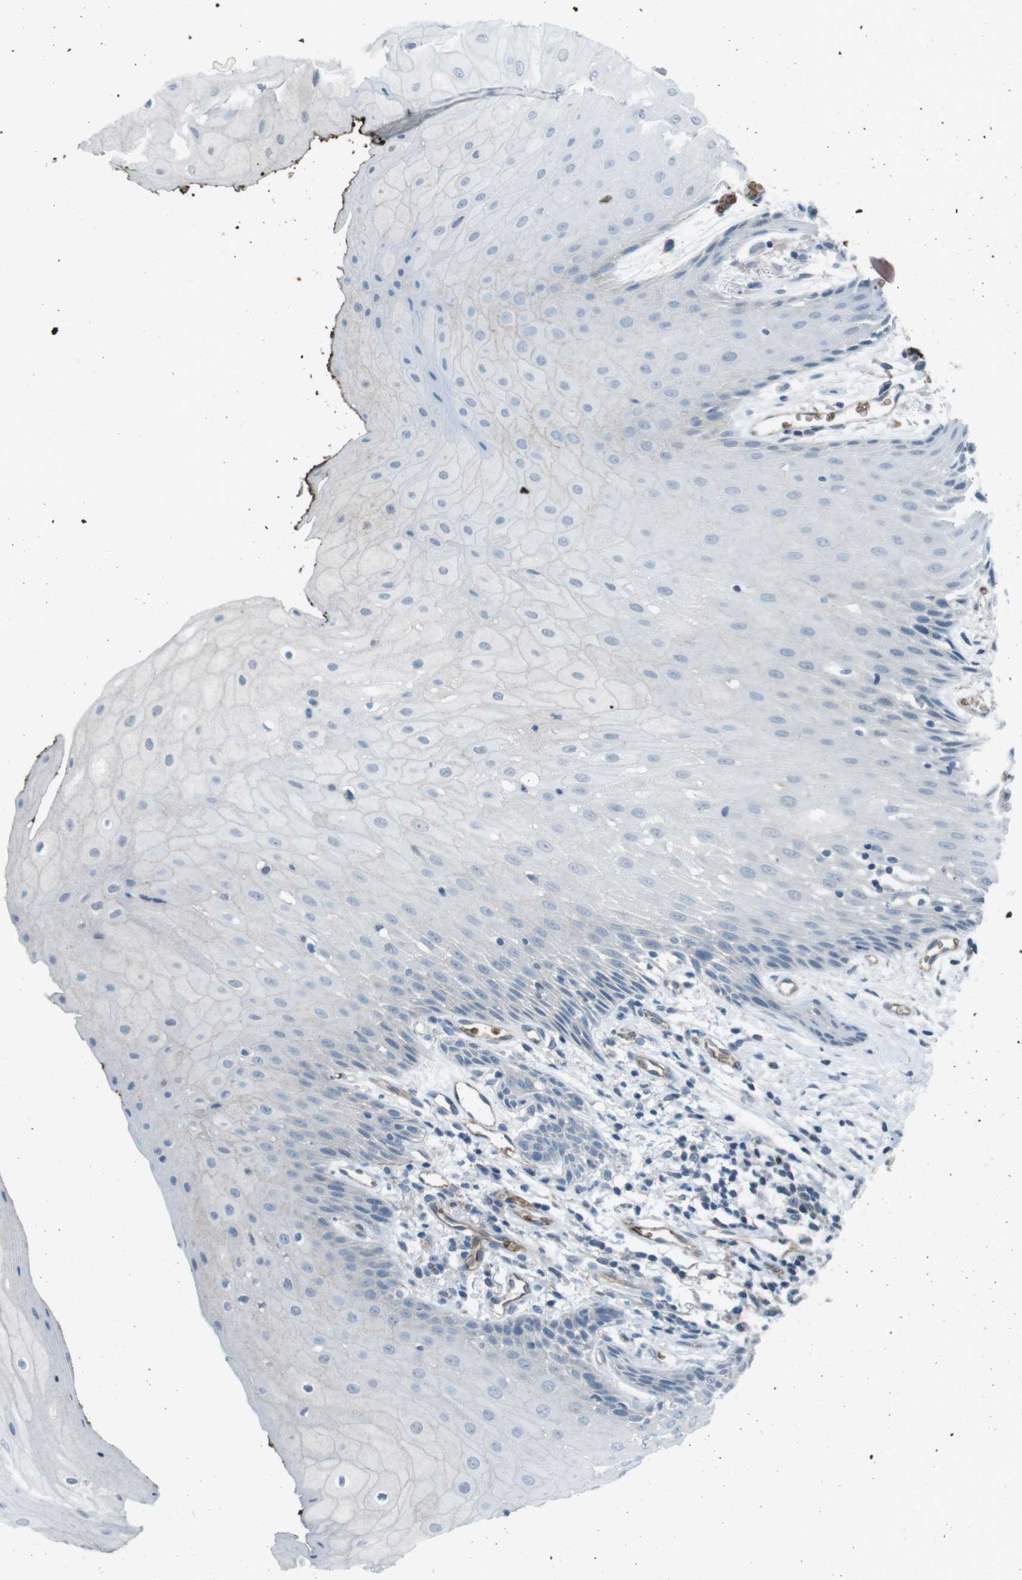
{"staining": {"intensity": "negative", "quantity": "none", "location": "none"}, "tissue": "oral mucosa", "cell_type": "Squamous epithelial cells", "image_type": "normal", "snomed": [{"axis": "morphology", "description": "Normal tissue, NOS"}, {"axis": "morphology", "description": "Squamous cell carcinoma, NOS"}, {"axis": "topography", "description": "Oral tissue"}, {"axis": "topography", "description": "Salivary gland"}, {"axis": "topography", "description": "Head-Neck"}], "caption": "DAB (3,3'-diaminobenzidine) immunohistochemical staining of unremarkable human oral mucosa displays no significant positivity in squamous epithelial cells.", "gene": "SPTA1", "patient": {"sex": "female", "age": 62}}